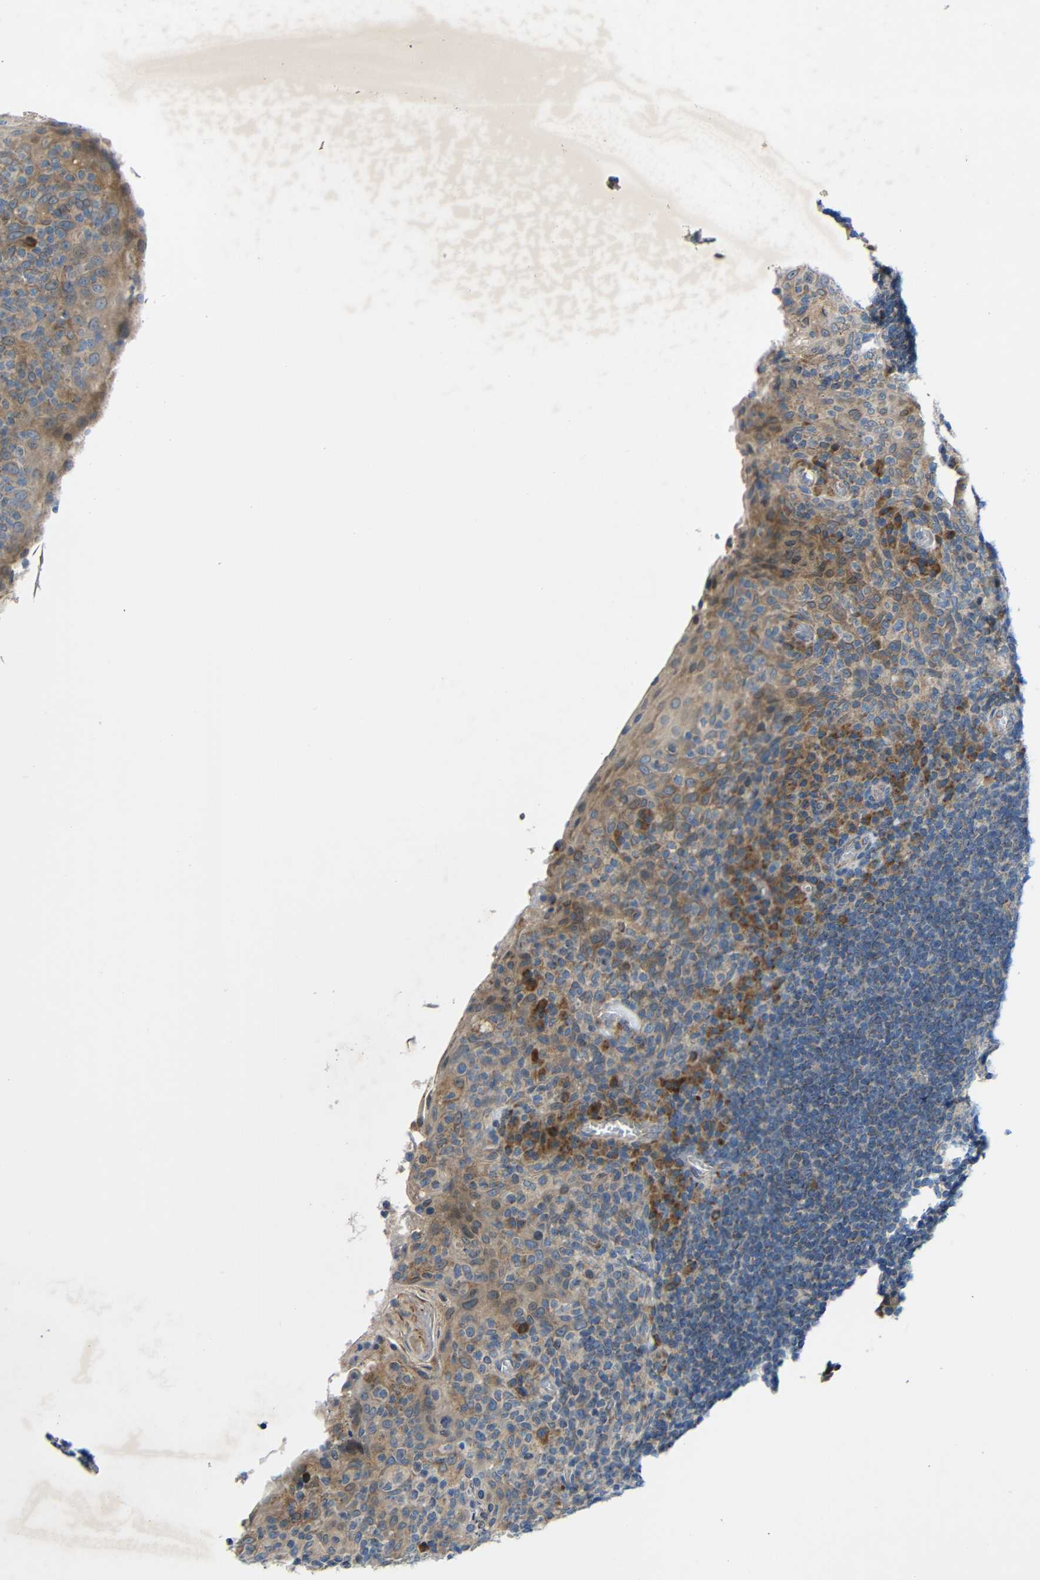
{"staining": {"intensity": "weak", "quantity": "<25%", "location": "cytoplasmic/membranous"}, "tissue": "tonsil", "cell_type": "Germinal center cells", "image_type": "normal", "snomed": [{"axis": "morphology", "description": "Normal tissue, NOS"}, {"axis": "topography", "description": "Tonsil"}], "caption": "This is an IHC histopathology image of benign human tonsil. There is no expression in germinal center cells.", "gene": "TMEM25", "patient": {"sex": "male", "age": 17}}